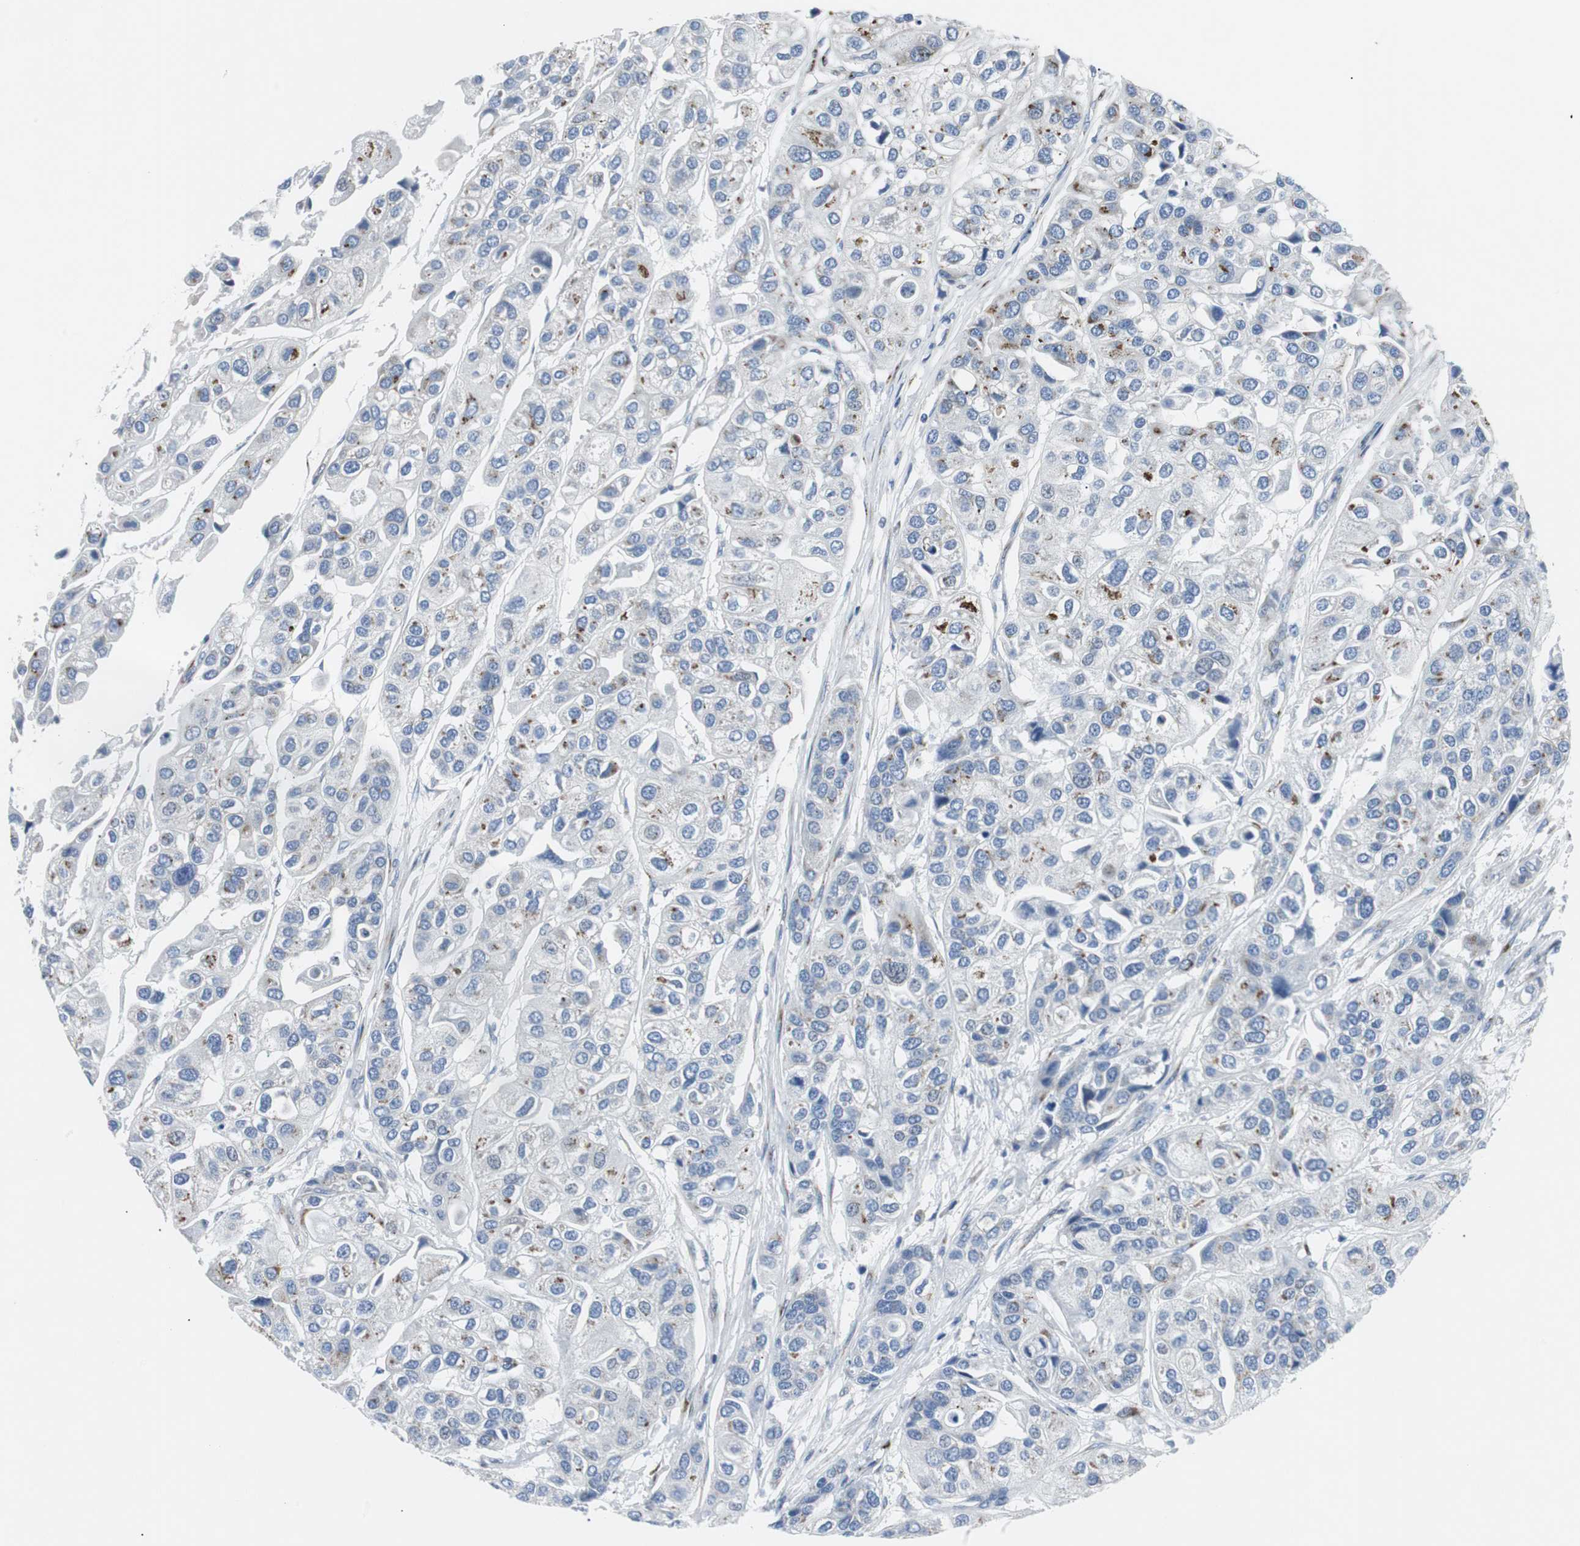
{"staining": {"intensity": "strong", "quantity": "<25%", "location": "cytoplasmic/membranous"}, "tissue": "urothelial cancer", "cell_type": "Tumor cells", "image_type": "cancer", "snomed": [{"axis": "morphology", "description": "Urothelial carcinoma, High grade"}, {"axis": "topography", "description": "Urinary bladder"}], "caption": "High-power microscopy captured an IHC image of urothelial carcinoma (high-grade), revealing strong cytoplasmic/membranous expression in about <25% of tumor cells.", "gene": "BBC3", "patient": {"sex": "female", "age": 64}}